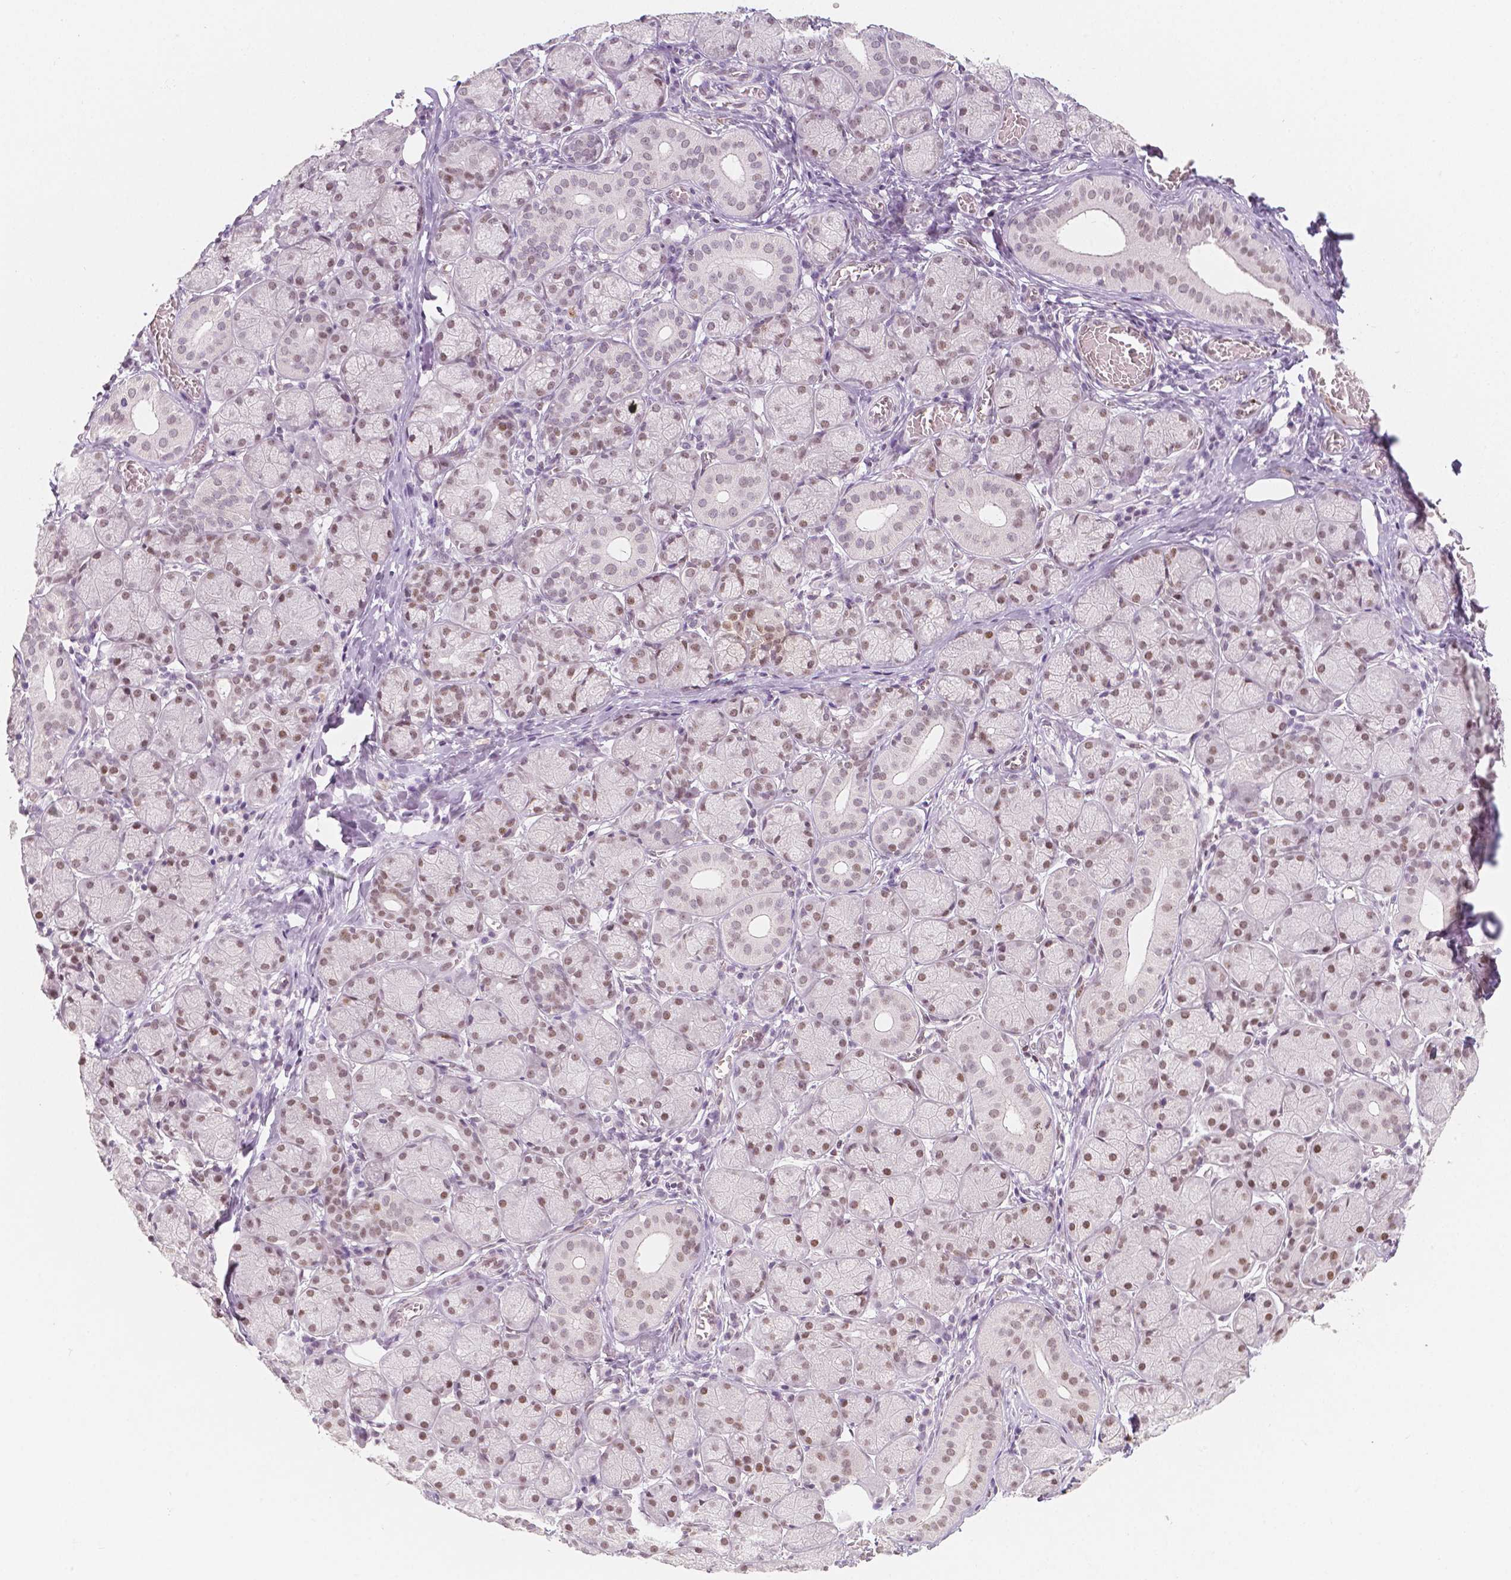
{"staining": {"intensity": "weak", "quantity": "25%-75%", "location": "nuclear"}, "tissue": "salivary gland", "cell_type": "Glandular cells", "image_type": "normal", "snomed": [{"axis": "morphology", "description": "Normal tissue, NOS"}, {"axis": "topography", "description": "Salivary gland"}, {"axis": "topography", "description": "Peripheral nerve tissue"}], "caption": "The photomicrograph exhibits staining of unremarkable salivary gland, revealing weak nuclear protein staining (brown color) within glandular cells.", "gene": "KDM5B", "patient": {"sex": "female", "age": 24}}